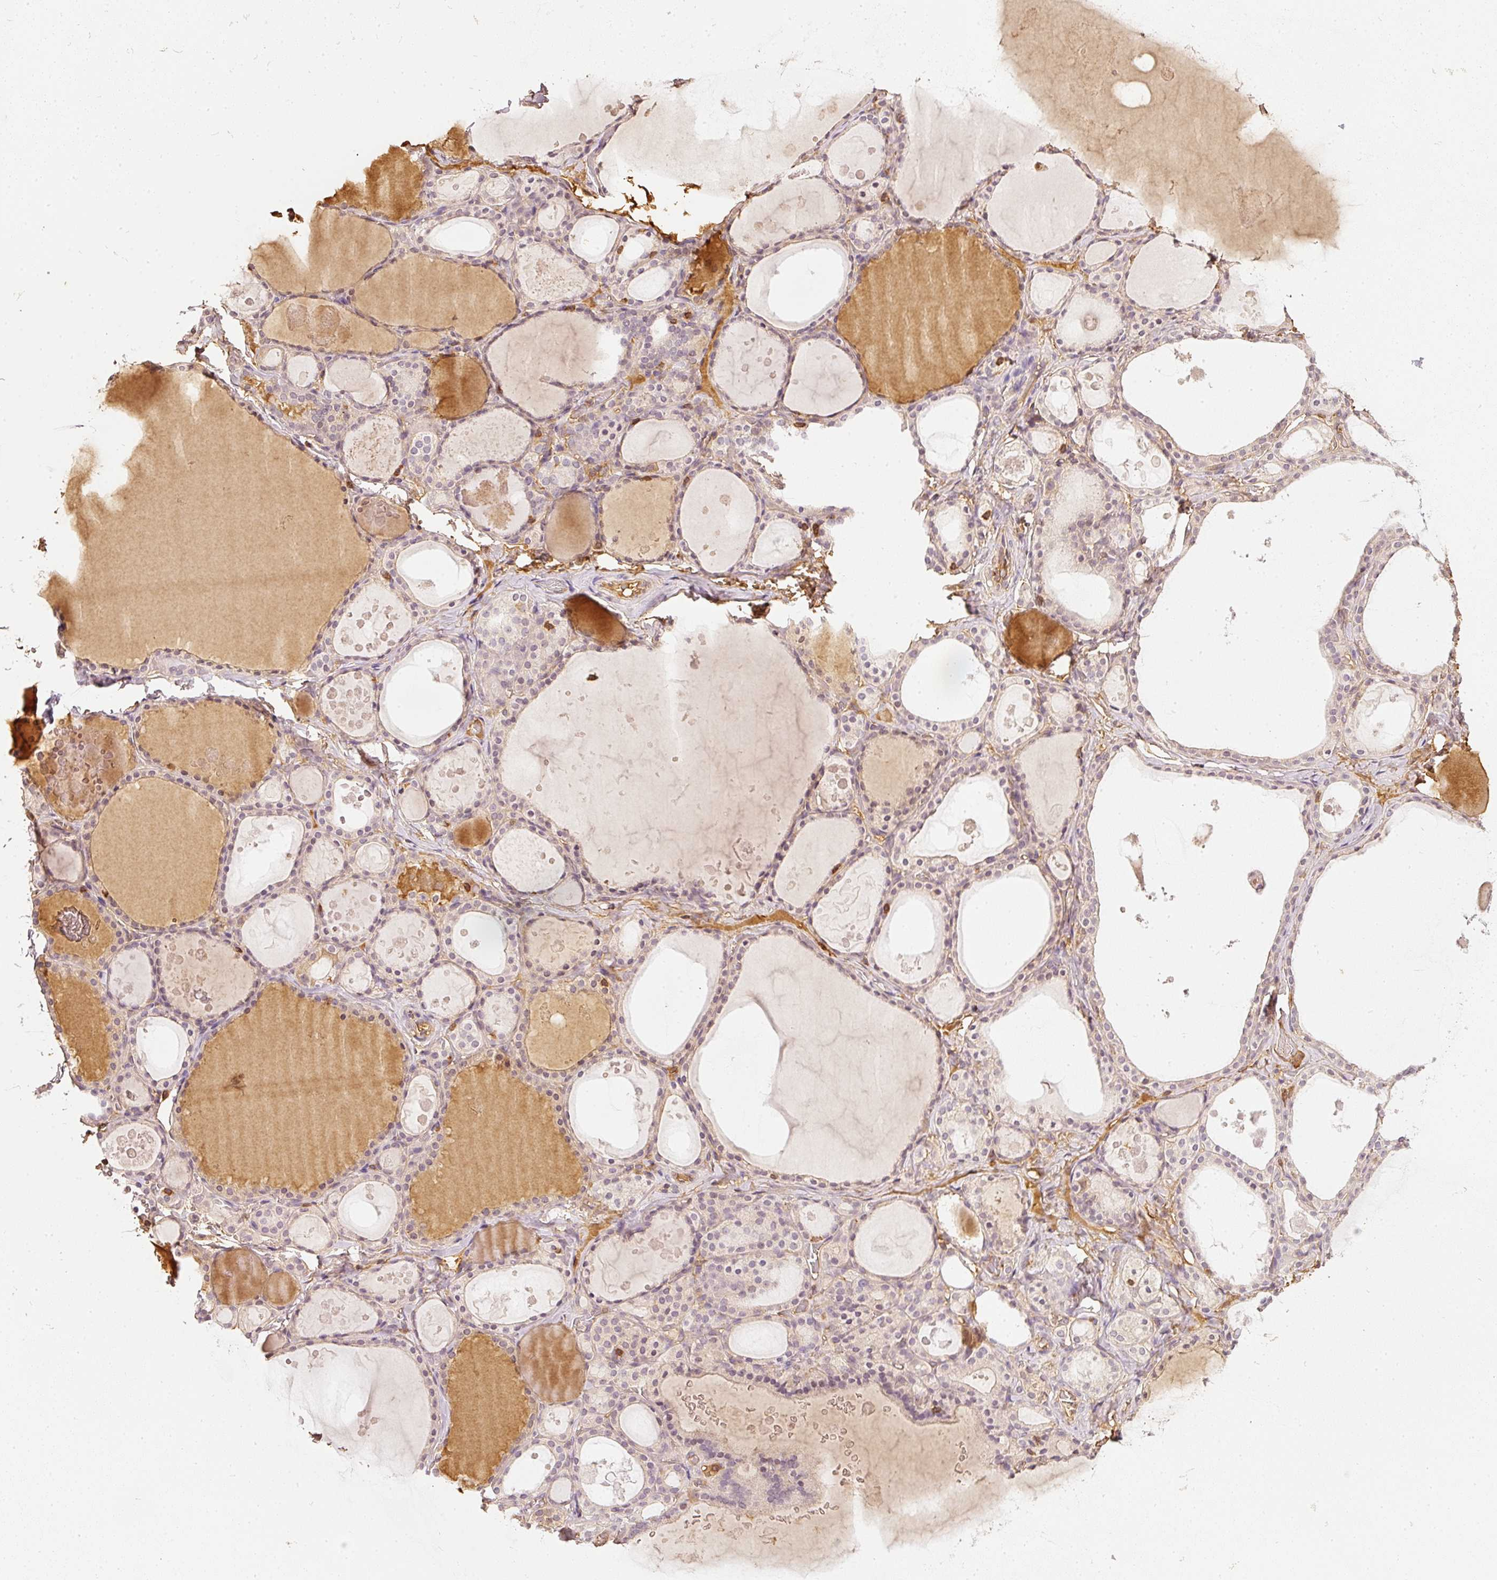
{"staining": {"intensity": "weak", "quantity": "25%-75%", "location": "cytoplasmic/membranous"}, "tissue": "thyroid gland", "cell_type": "Glandular cells", "image_type": "normal", "snomed": [{"axis": "morphology", "description": "Normal tissue, NOS"}, {"axis": "topography", "description": "Thyroid gland"}], "caption": "The histopathology image reveals a brown stain indicating the presence of a protein in the cytoplasmic/membranous of glandular cells in thyroid gland.", "gene": "EVL", "patient": {"sex": "male", "age": 56}}